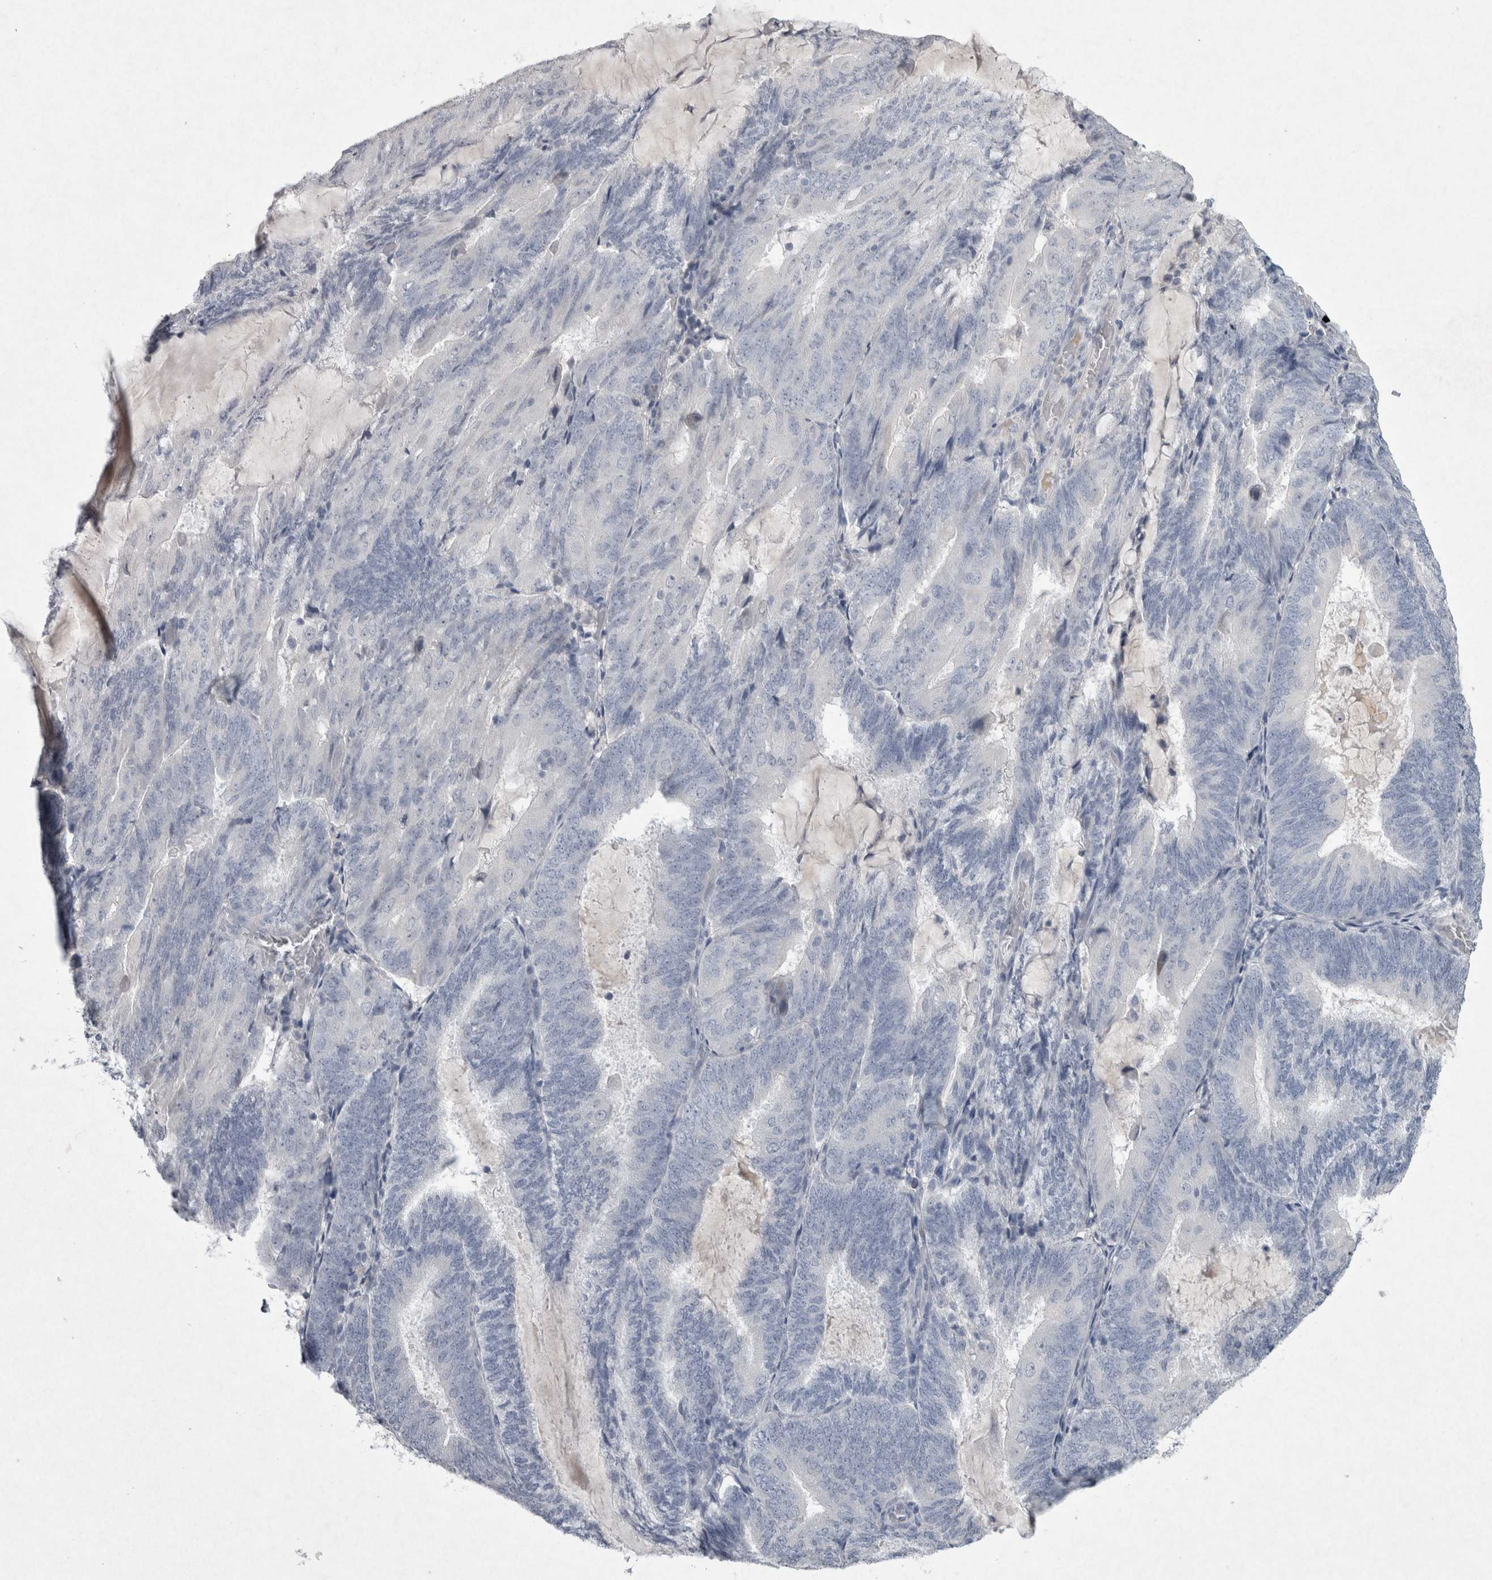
{"staining": {"intensity": "negative", "quantity": "none", "location": "none"}, "tissue": "endometrial cancer", "cell_type": "Tumor cells", "image_type": "cancer", "snomed": [{"axis": "morphology", "description": "Adenocarcinoma, NOS"}, {"axis": "topography", "description": "Endometrium"}], "caption": "The immunohistochemistry image has no significant expression in tumor cells of endometrial adenocarcinoma tissue. The staining is performed using DAB (3,3'-diaminobenzidine) brown chromogen with nuclei counter-stained in using hematoxylin.", "gene": "PDX1", "patient": {"sex": "female", "age": 81}}